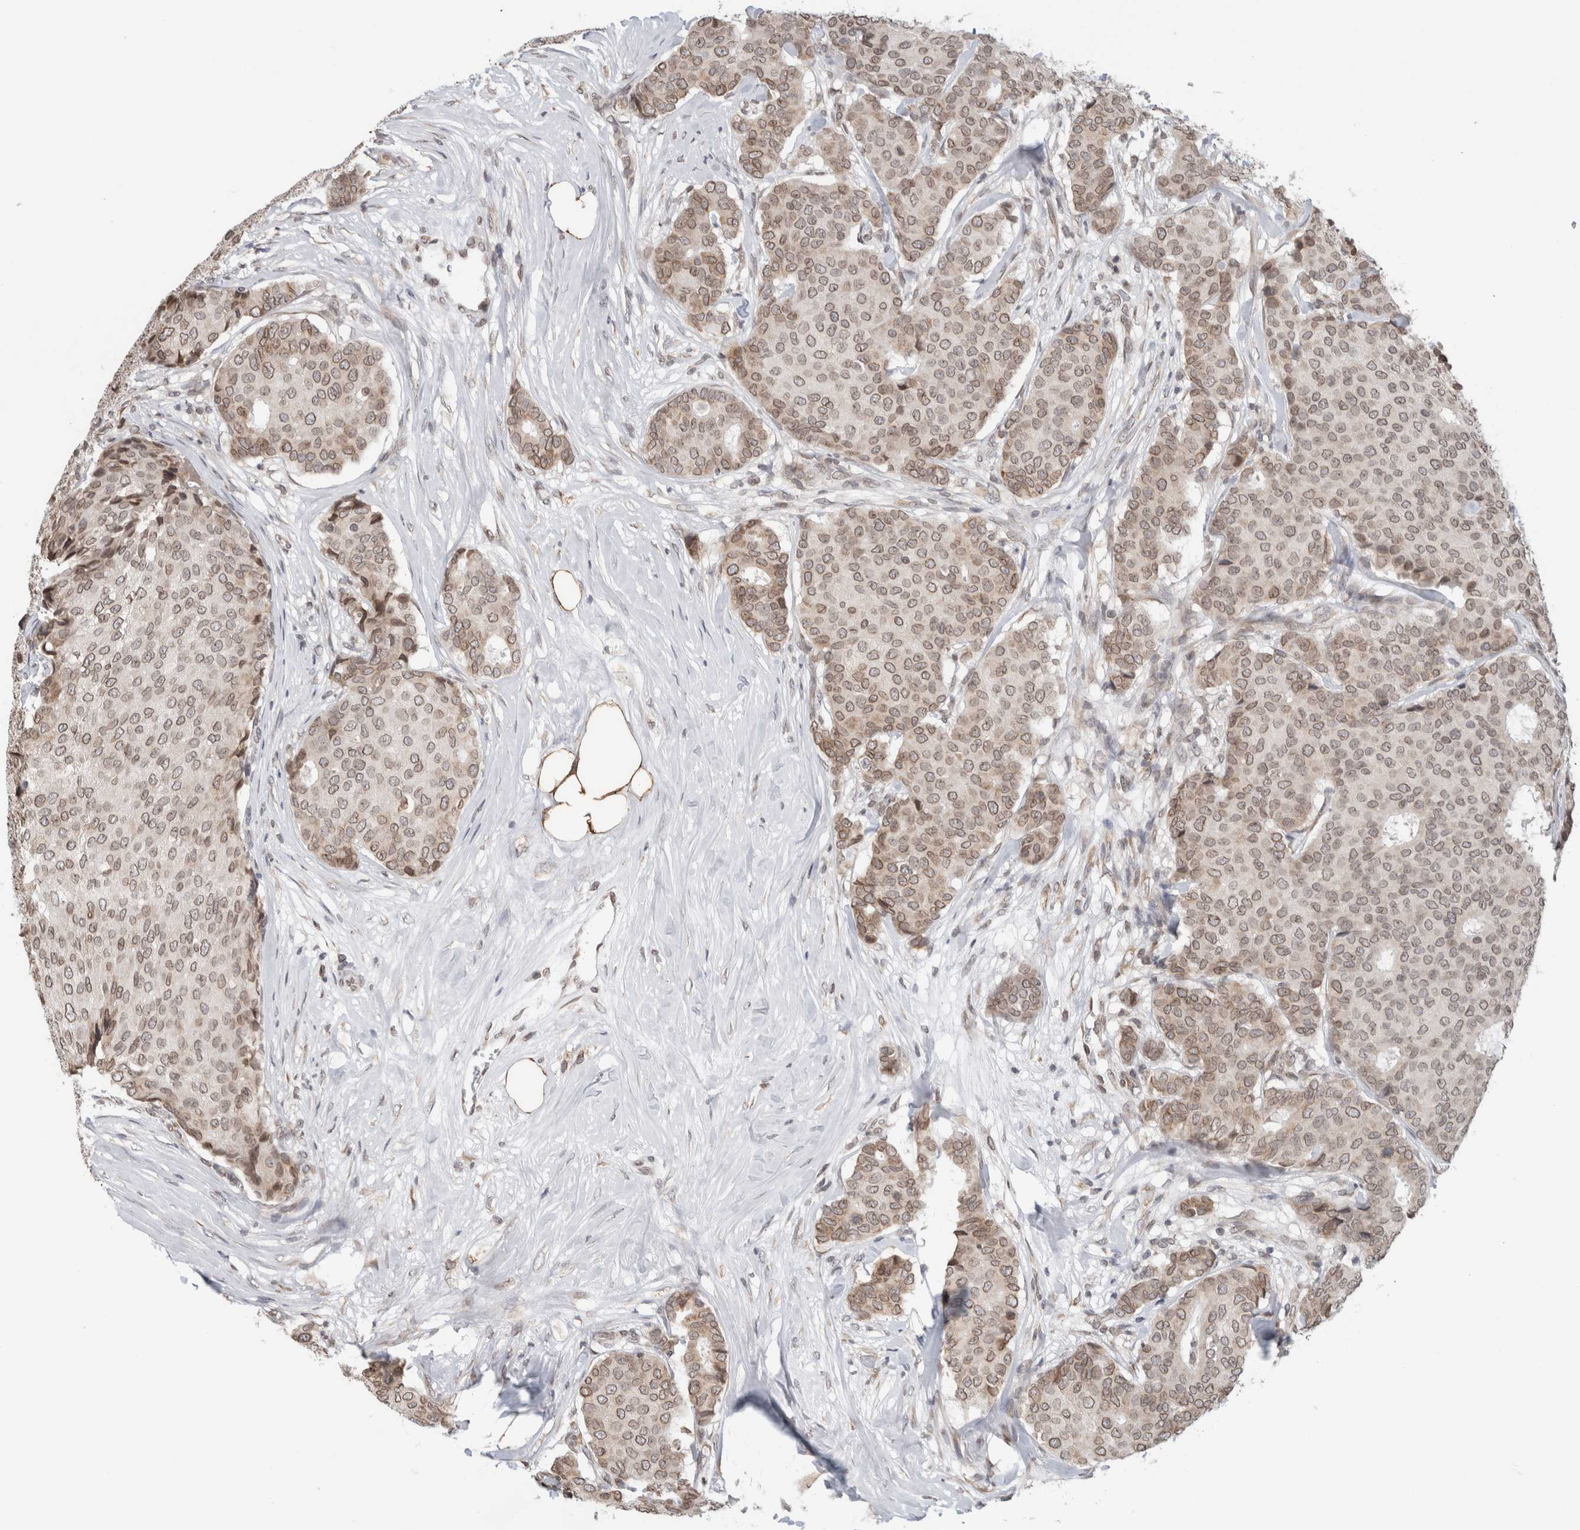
{"staining": {"intensity": "weak", "quantity": ">75%", "location": "cytoplasmic/membranous,nuclear"}, "tissue": "breast cancer", "cell_type": "Tumor cells", "image_type": "cancer", "snomed": [{"axis": "morphology", "description": "Duct carcinoma"}, {"axis": "topography", "description": "Breast"}], "caption": "Immunohistochemistry (IHC) photomicrograph of breast infiltrating ductal carcinoma stained for a protein (brown), which reveals low levels of weak cytoplasmic/membranous and nuclear positivity in approximately >75% of tumor cells.", "gene": "RBMX2", "patient": {"sex": "female", "age": 75}}